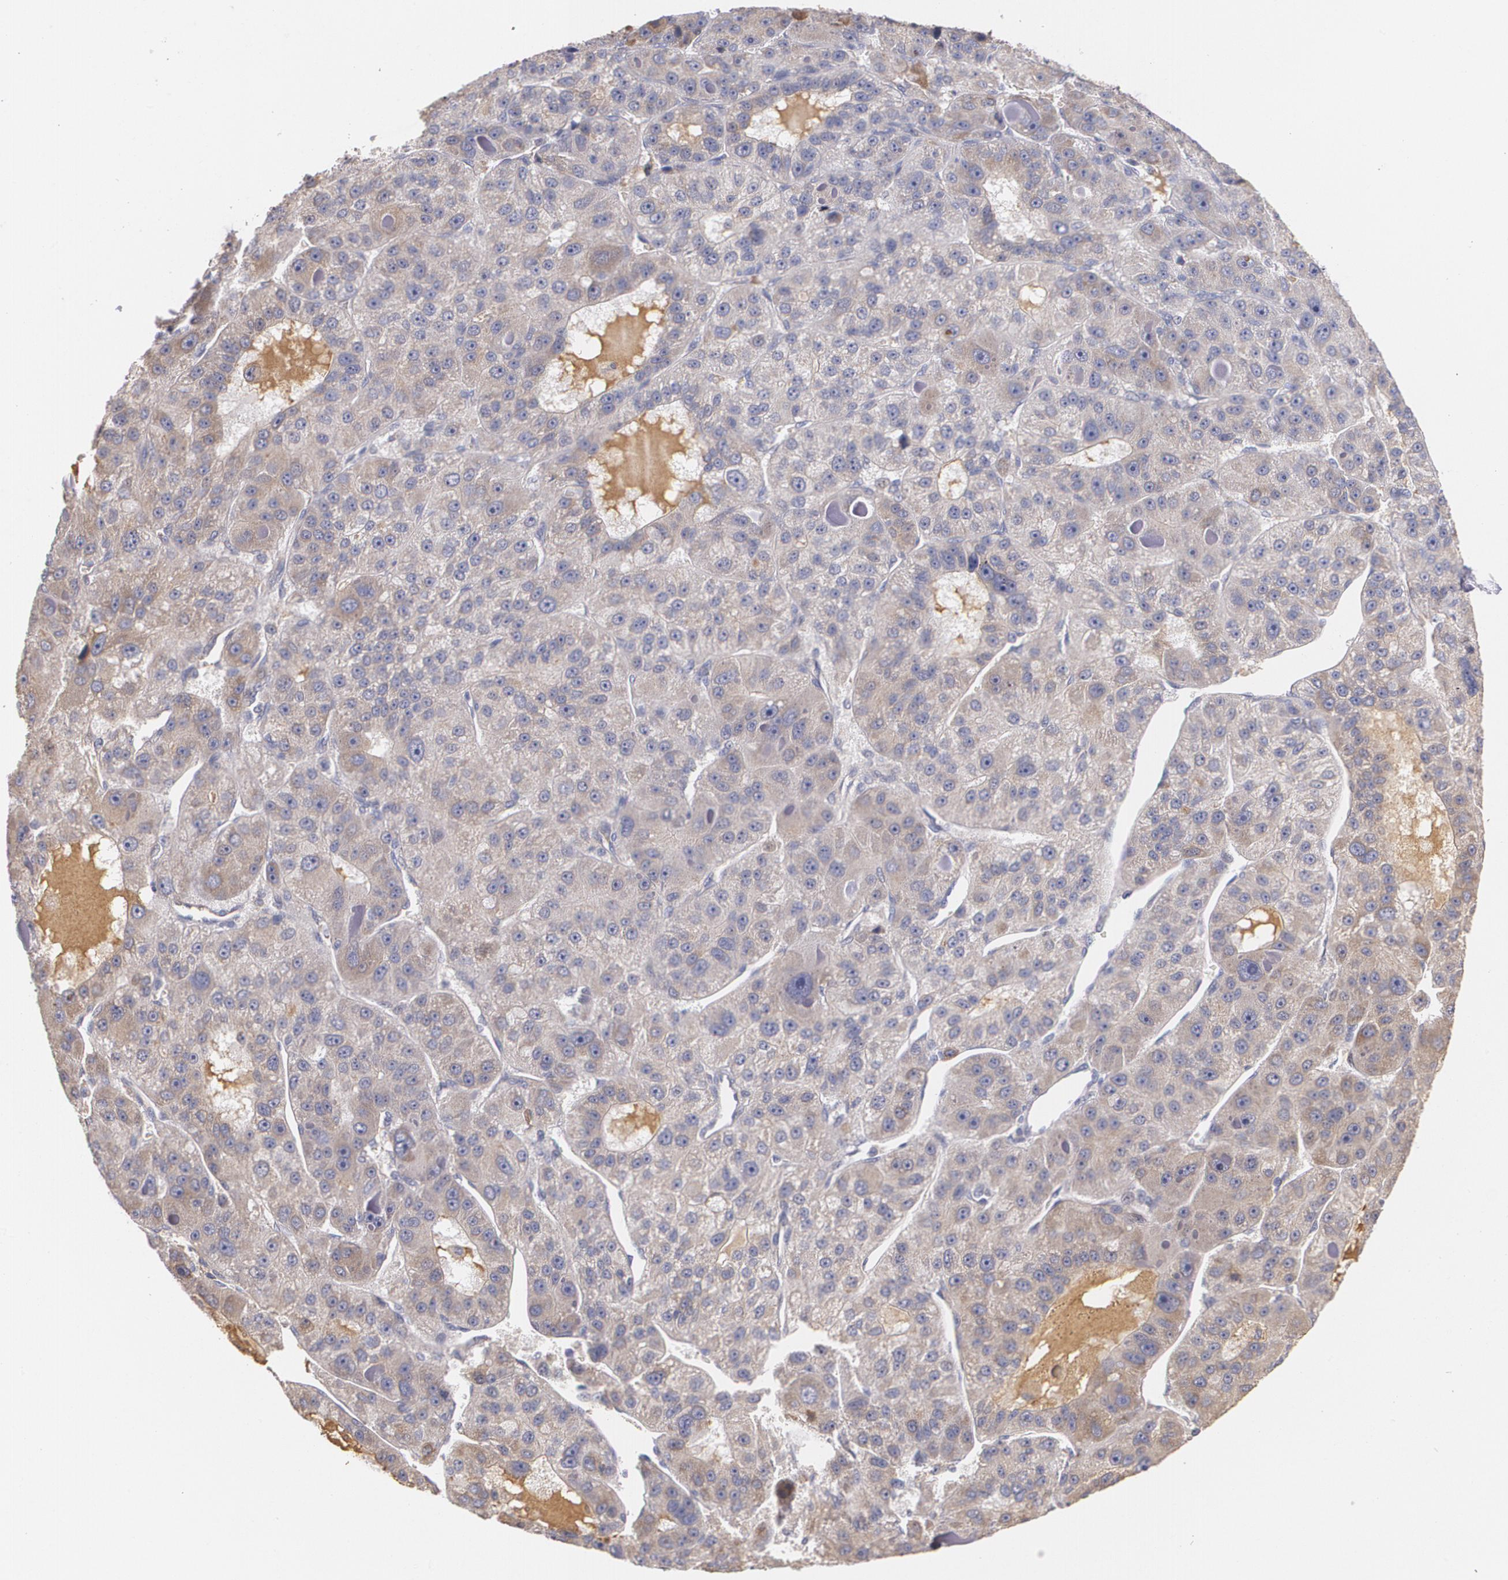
{"staining": {"intensity": "moderate", "quantity": ">75%", "location": "cytoplasmic/membranous"}, "tissue": "liver cancer", "cell_type": "Tumor cells", "image_type": "cancer", "snomed": [{"axis": "morphology", "description": "Carcinoma, Hepatocellular, NOS"}, {"axis": "topography", "description": "Liver"}], "caption": "Protein expression analysis of hepatocellular carcinoma (liver) reveals moderate cytoplasmic/membranous positivity in approximately >75% of tumor cells.", "gene": "AMBP", "patient": {"sex": "male", "age": 76}}